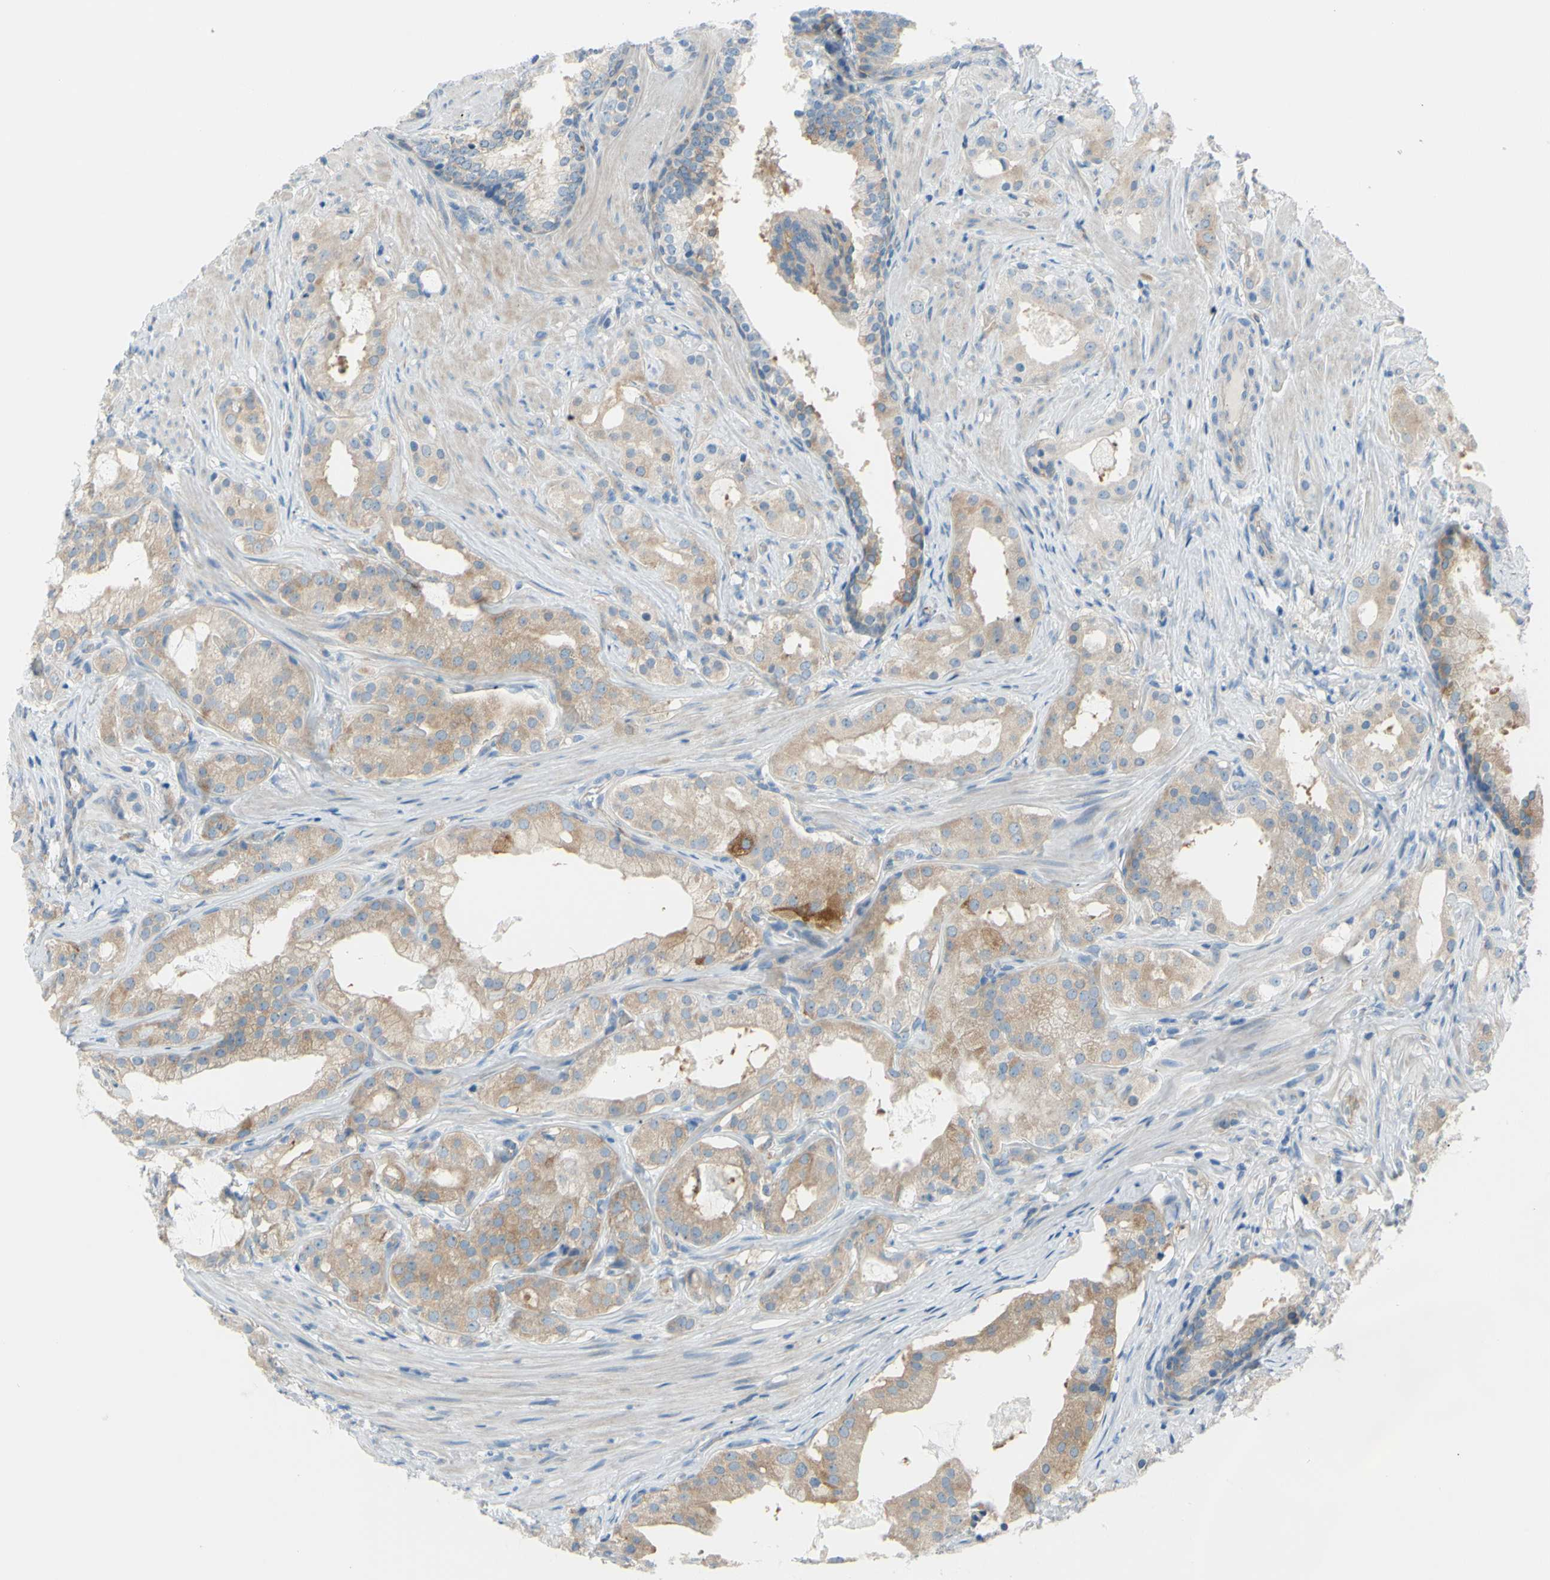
{"staining": {"intensity": "moderate", "quantity": ">75%", "location": "cytoplasmic/membranous"}, "tissue": "prostate cancer", "cell_type": "Tumor cells", "image_type": "cancer", "snomed": [{"axis": "morphology", "description": "Adenocarcinoma, Low grade"}, {"axis": "topography", "description": "Prostate"}], "caption": "There is medium levels of moderate cytoplasmic/membranous staining in tumor cells of low-grade adenocarcinoma (prostate), as demonstrated by immunohistochemical staining (brown color).", "gene": "FRMD4B", "patient": {"sex": "male", "age": 59}}